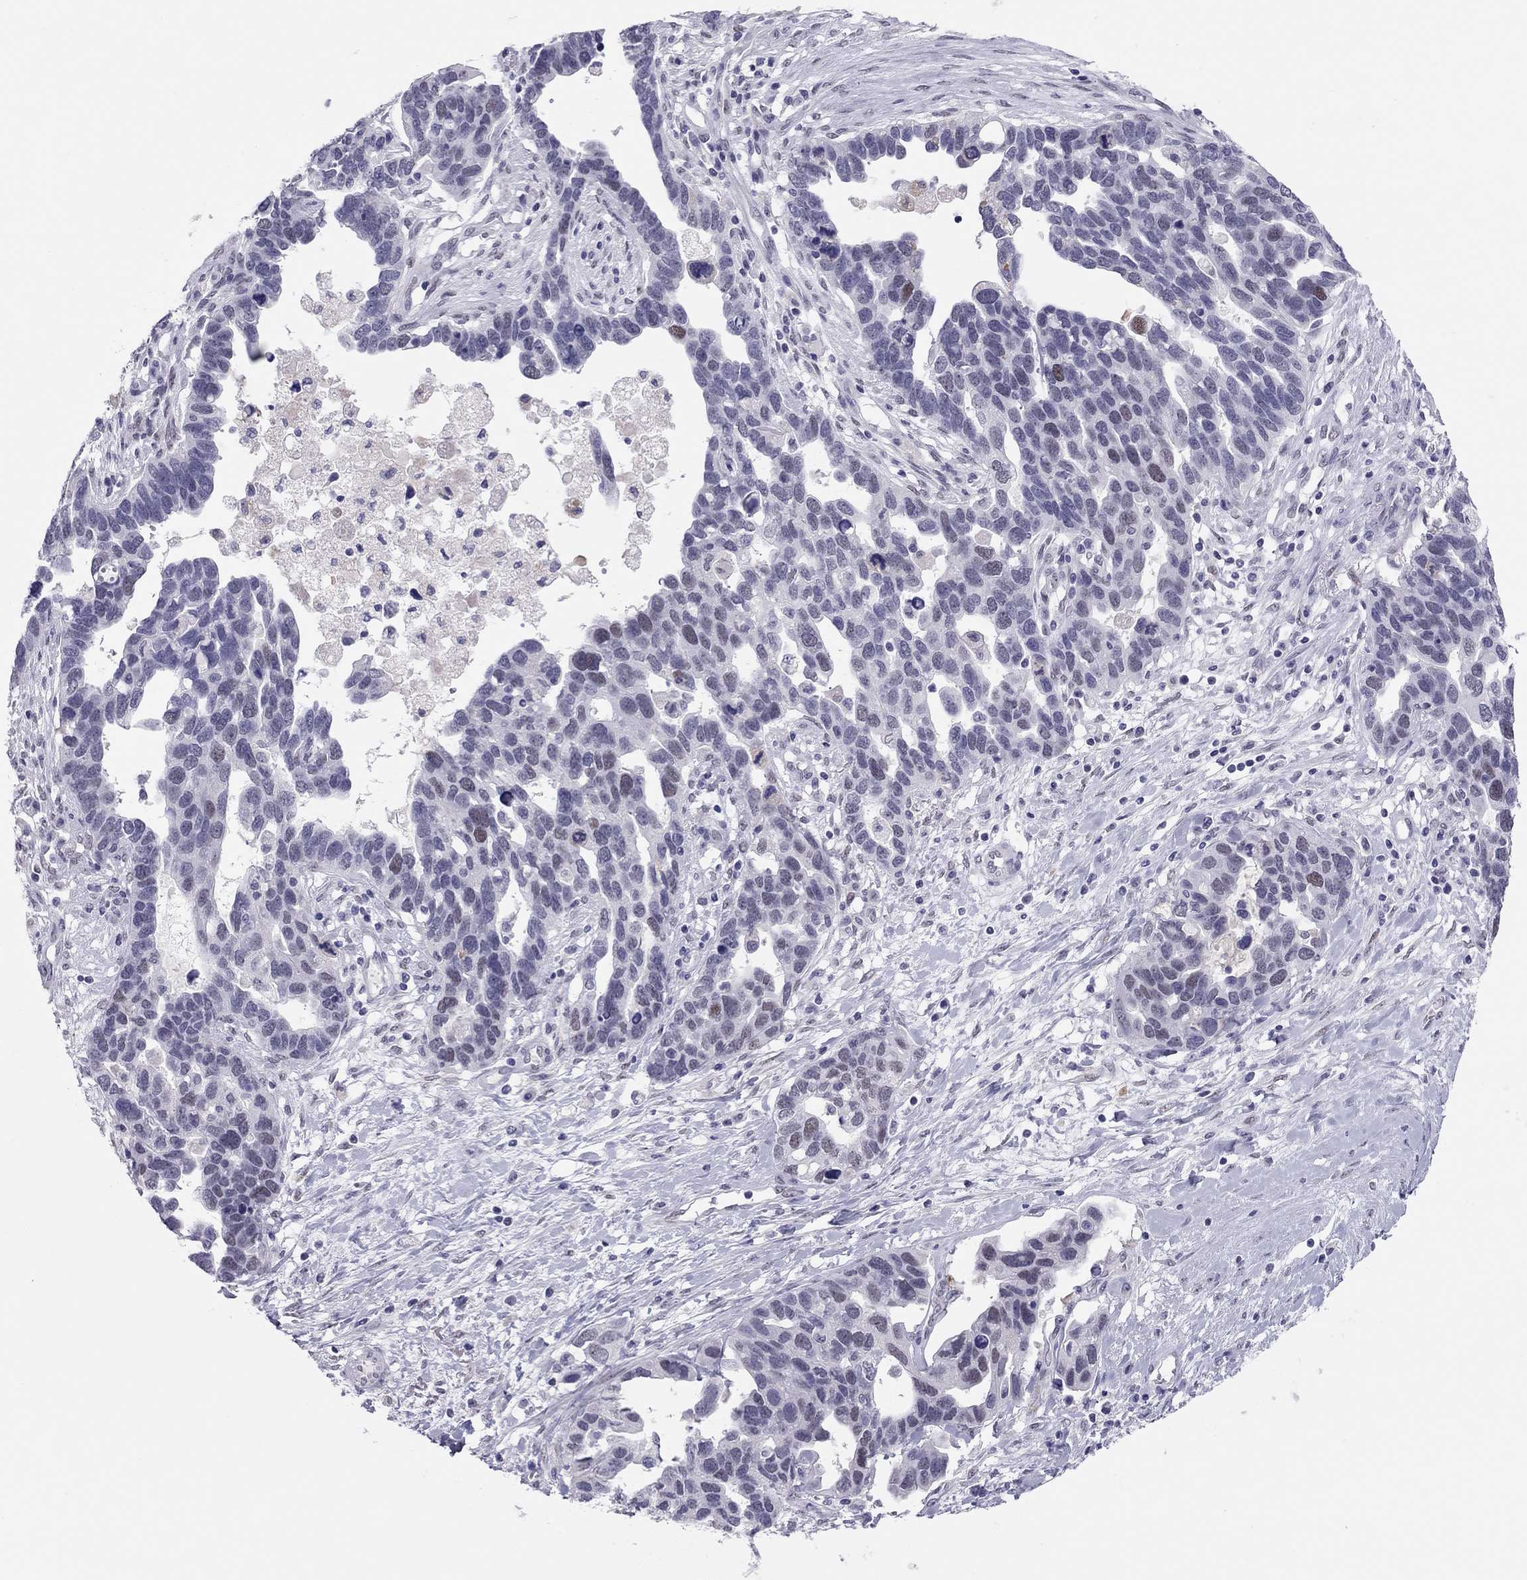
{"staining": {"intensity": "weak", "quantity": "<25%", "location": "nuclear"}, "tissue": "ovarian cancer", "cell_type": "Tumor cells", "image_type": "cancer", "snomed": [{"axis": "morphology", "description": "Cystadenocarcinoma, serous, NOS"}, {"axis": "topography", "description": "Ovary"}], "caption": "Immunohistochemistry of human ovarian cancer shows no expression in tumor cells.", "gene": "PHOX2A", "patient": {"sex": "female", "age": 54}}